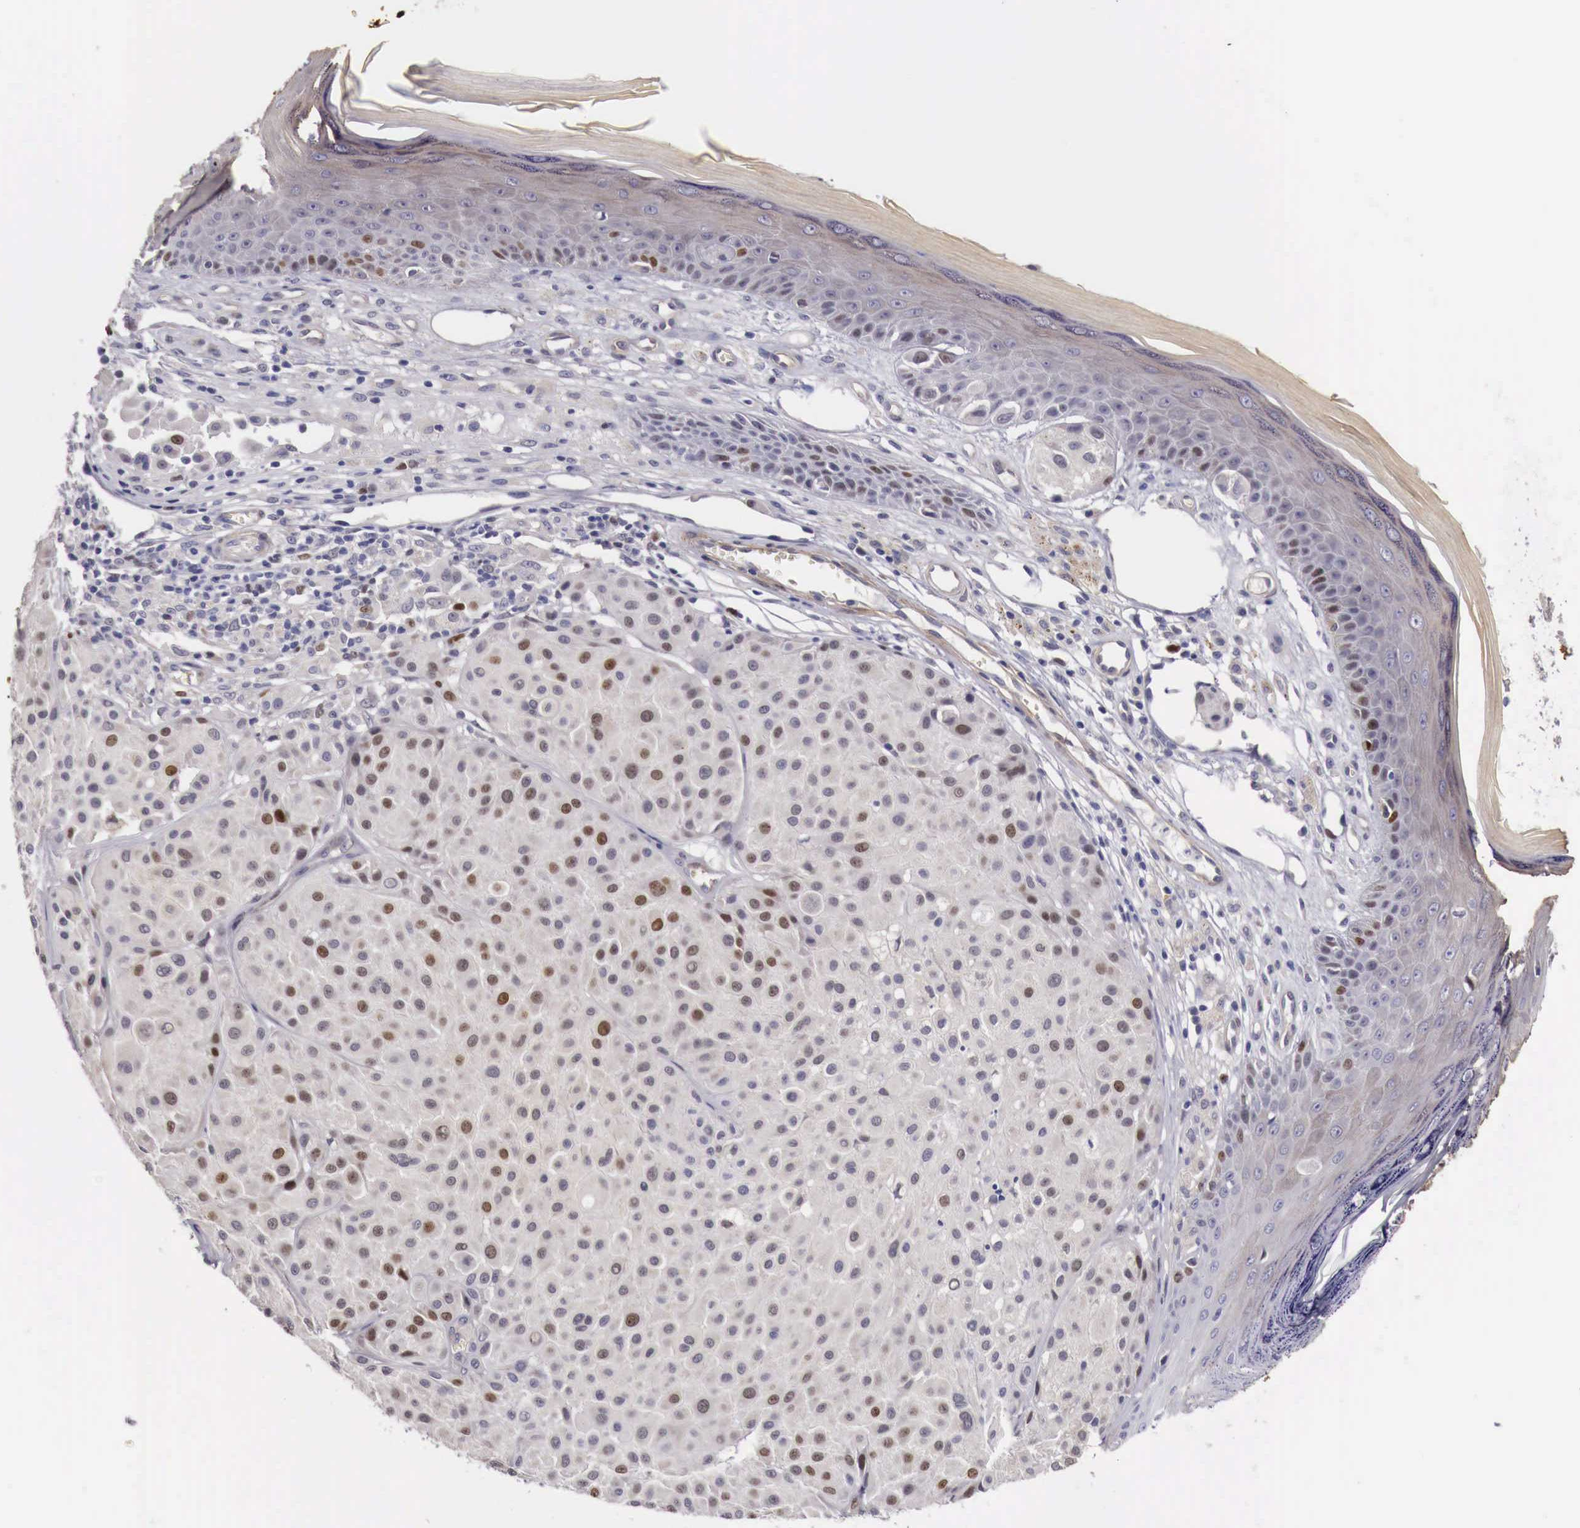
{"staining": {"intensity": "moderate", "quantity": "25%-75%", "location": "nuclear"}, "tissue": "melanoma", "cell_type": "Tumor cells", "image_type": "cancer", "snomed": [{"axis": "morphology", "description": "Malignant melanoma, NOS"}, {"axis": "topography", "description": "Skin"}], "caption": "A brown stain highlights moderate nuclear positivity of a protein in human melanoma tumor cells.", "gene": "ENOX2", "patient": {"sex": "male", "age": 36}}